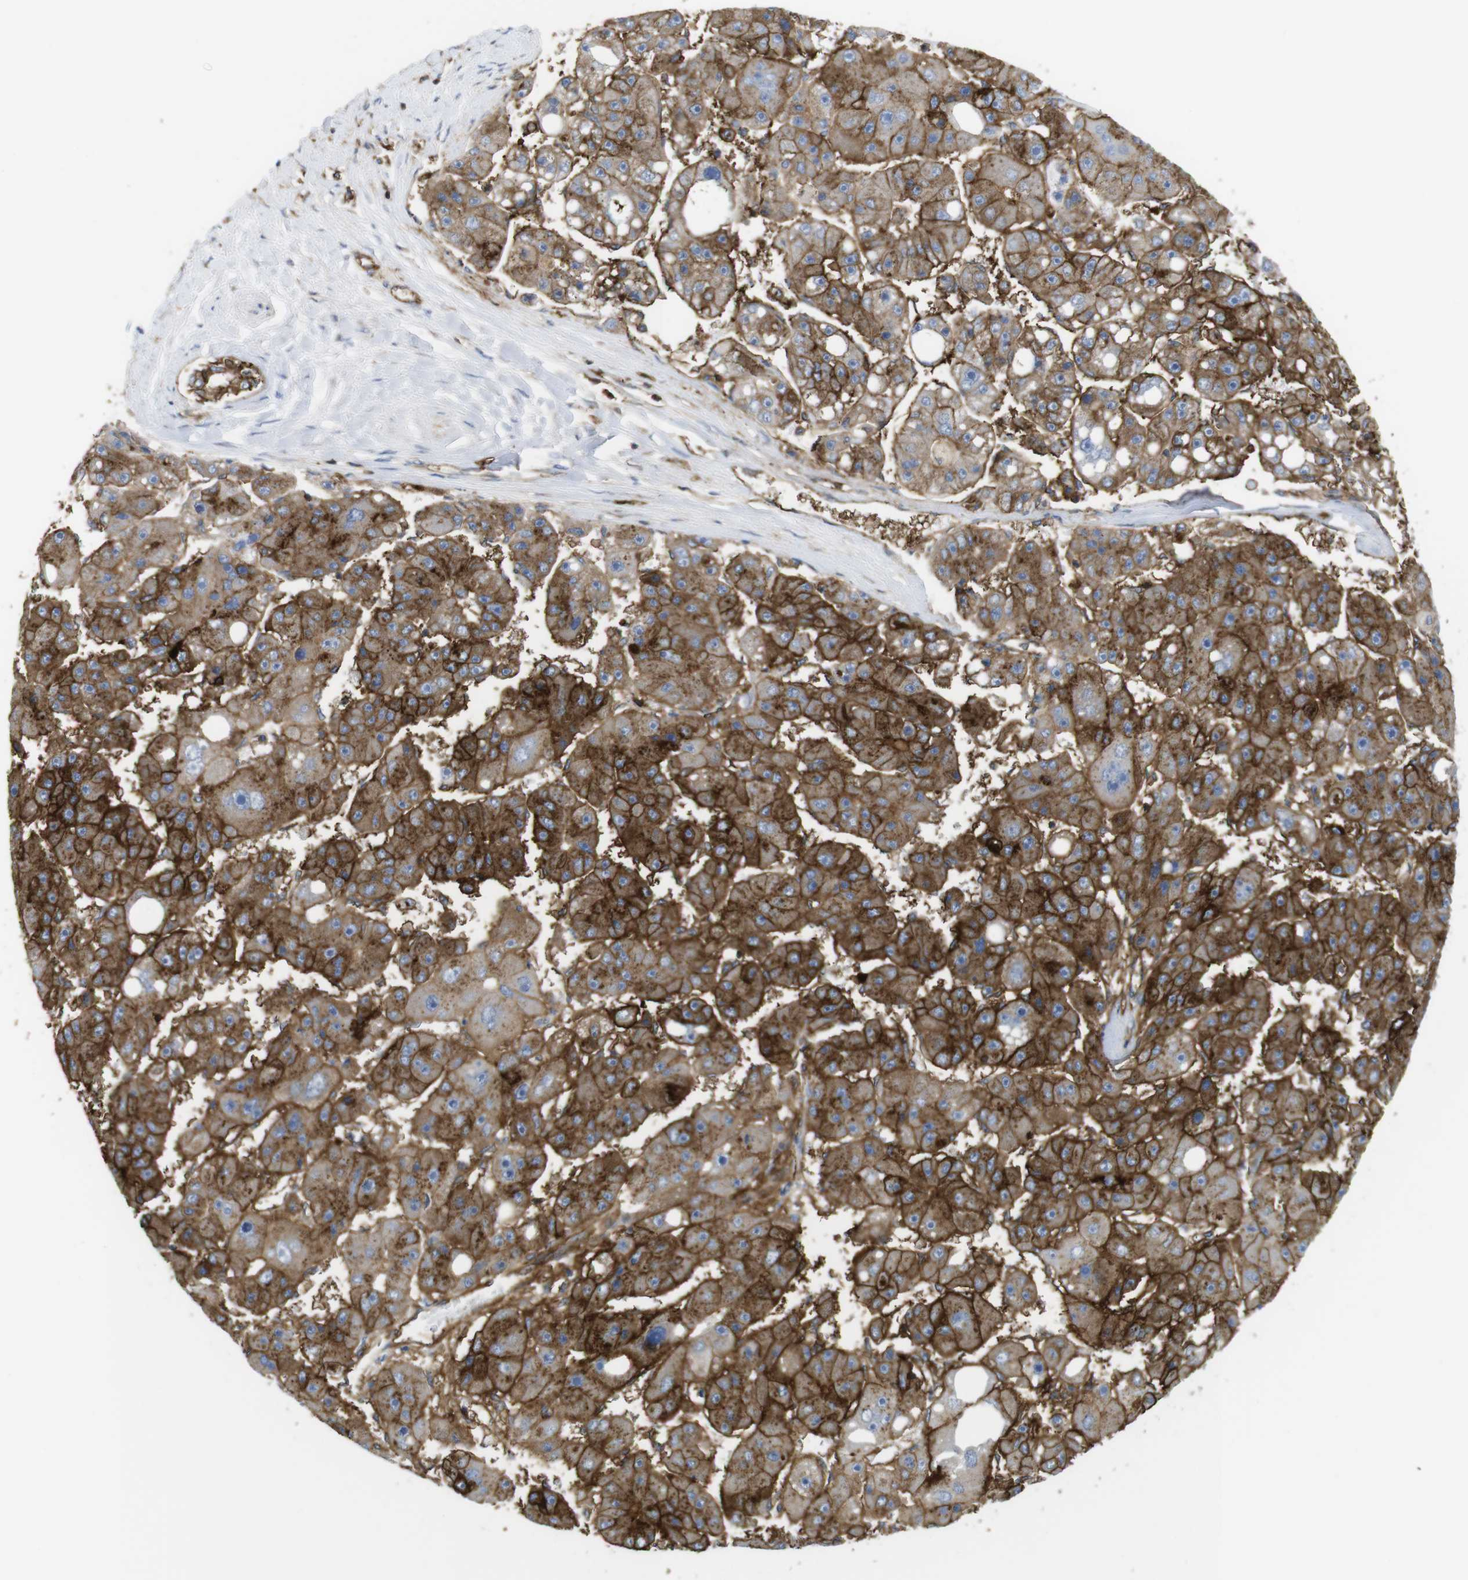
{"staining": {"intensity": "strong", "quantity": ">75%", "location": "cytoplasmic/membranous"}, "tissue": "liver cancer", "cell_type": "Tumor cells", "image_type": "cancer", "snomed": [{"axis": "morphology", "description": "Carcinoma, Hepatocellular, NOS"}, {"axis": "topography", "description": "Liver"}], "caption": "Approximately >75% of tumor cells in human liver hepatocellular carcinoma display strong cytoplasmic/membranous protein staining as visualized by brown immunohistochemical staining.", "gene": "CCR6", "patient": {"sex": "female", "age": 61}}